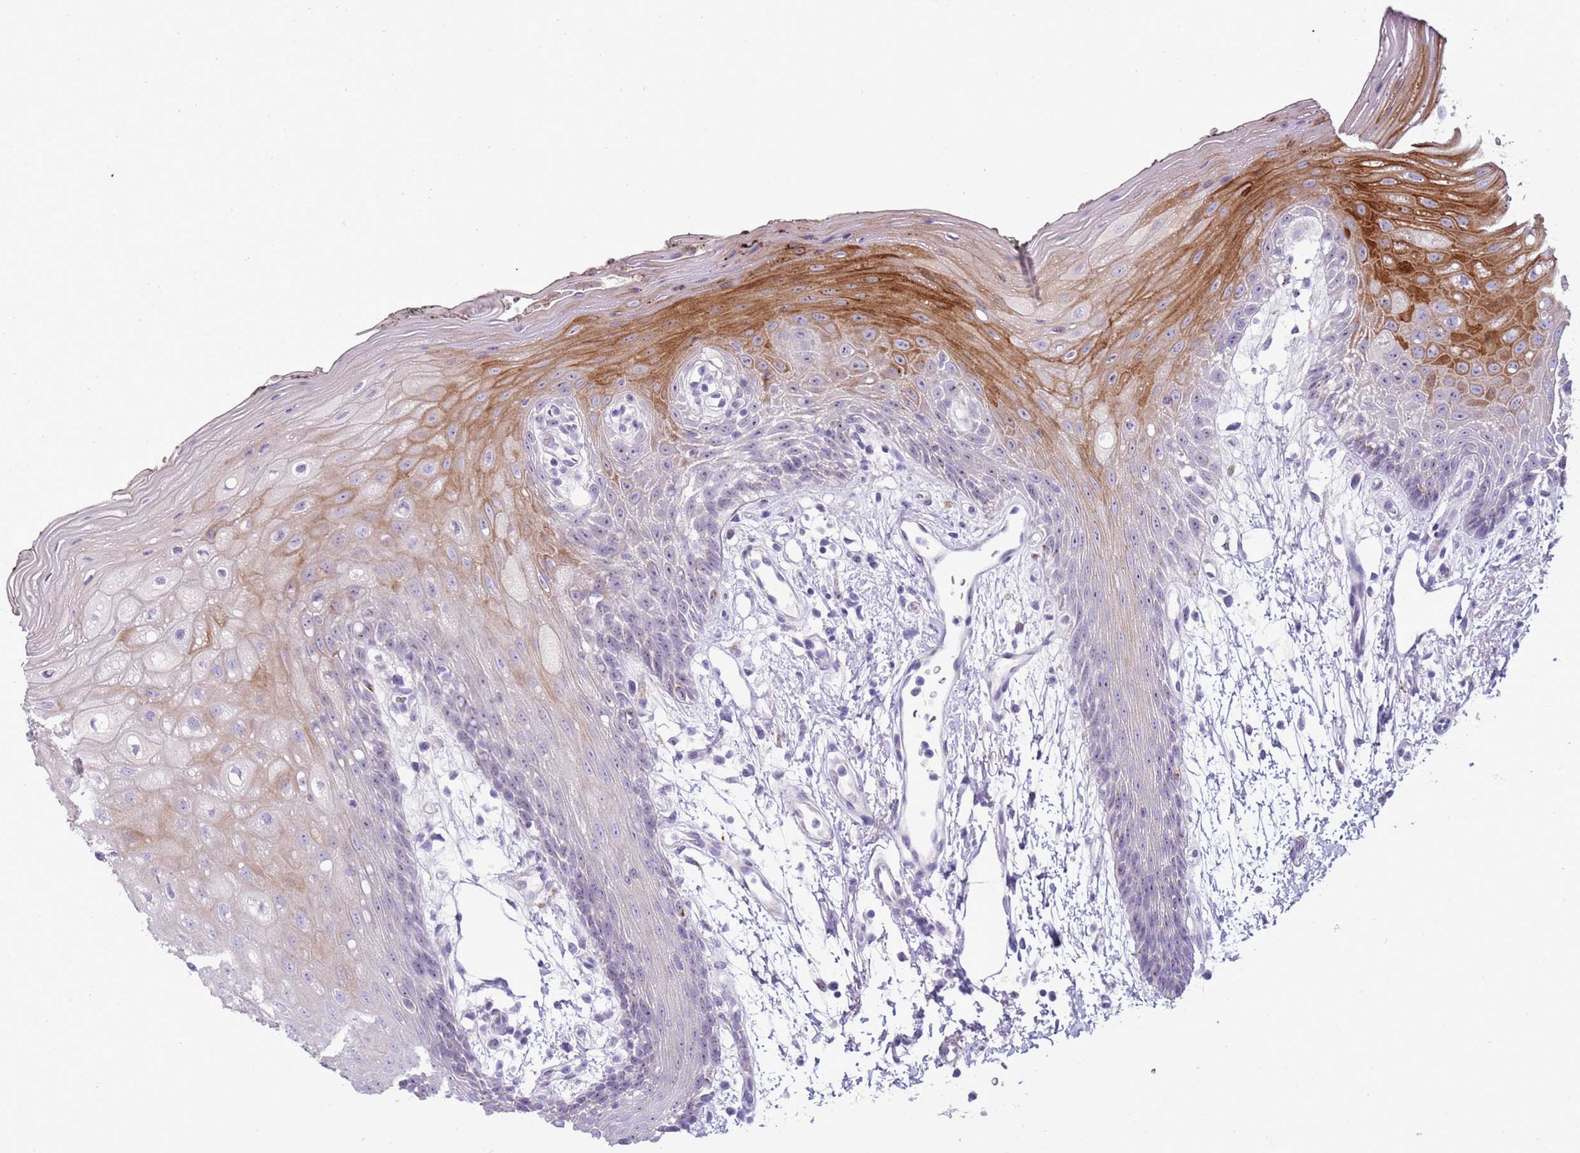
{"staining": {"intensity": "strong", "quantity": "<25%", "location": "cytoplasmic/membranous"}, "tissue": "oral mucosa", "cell_type": "Squamous epithelial cells", "image_type": "normal", "snomed": [{"axis": "morphology", "description": "Normal tissue, NOS"}, {"axis": "topography", "description": "Oral tissue"}, {"axis": "topography", "description": "Tounge, NOS"}], "caption": "This image displays immunohistochemistry staining of normal human oral mucosa, with medium strong cytoplasmic/membranous staining in approximately <25% of squamous epithelial cells.", "gene": "NBPF4", "patient": {"sex": "female", "age": 59}}